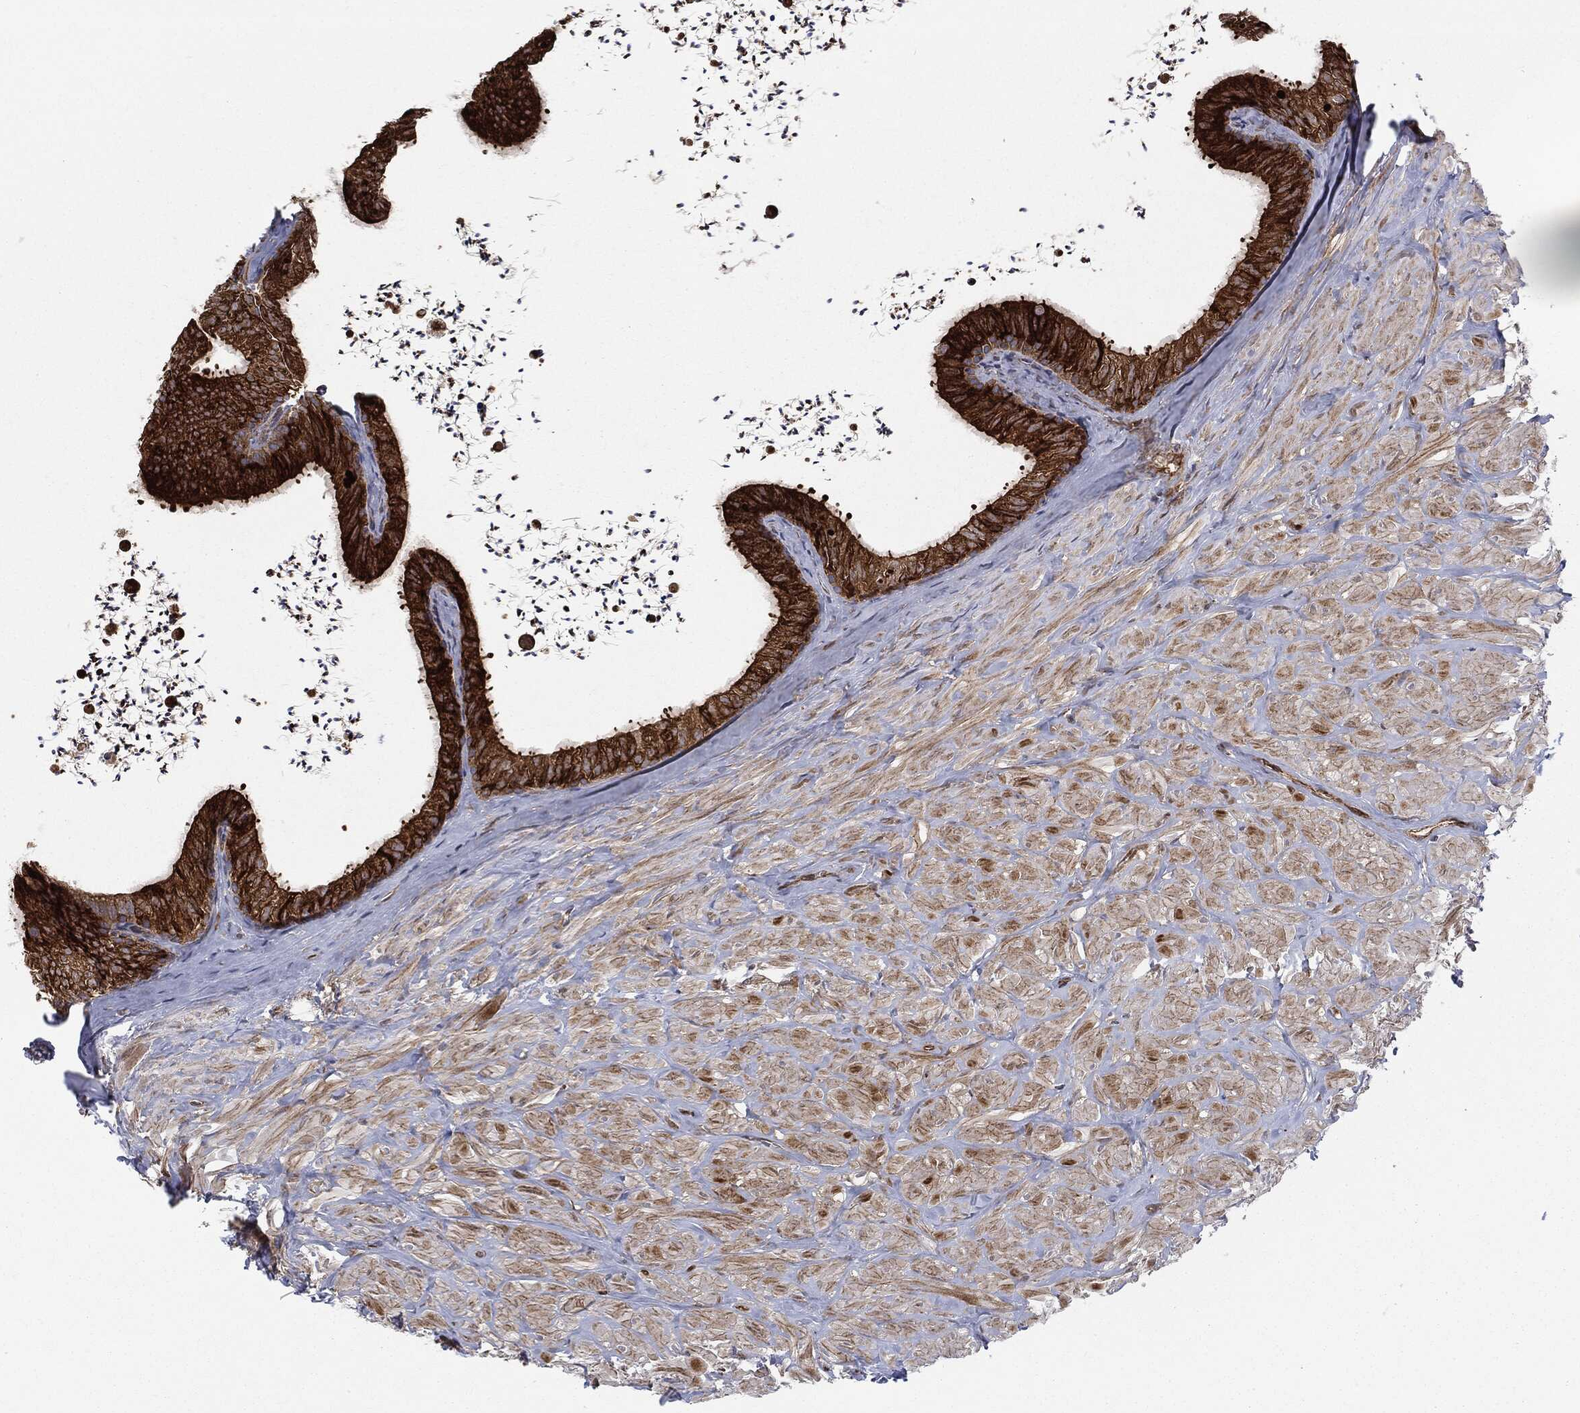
{"staining": {"intensity": "strong", "quantity": ">75%", "location": "cytoplasmic/membranous"}, "tissue": "epididymis", "cell_type": "Glandular cells", "image_type": "normal", "snomed": [{"axis": "morphology", "description": "Normal tissue, NOS"}, {"axis": "topography", "description": "Epididymis"}], "caption": "Immunohistochemical staining of normal human epididymis exhibits high levels of strong cytoplasmic/membranous positivity in about >75% of glandular cells.", "gene": "CYLD", "patient": {"sex": "male", "age": 32}}